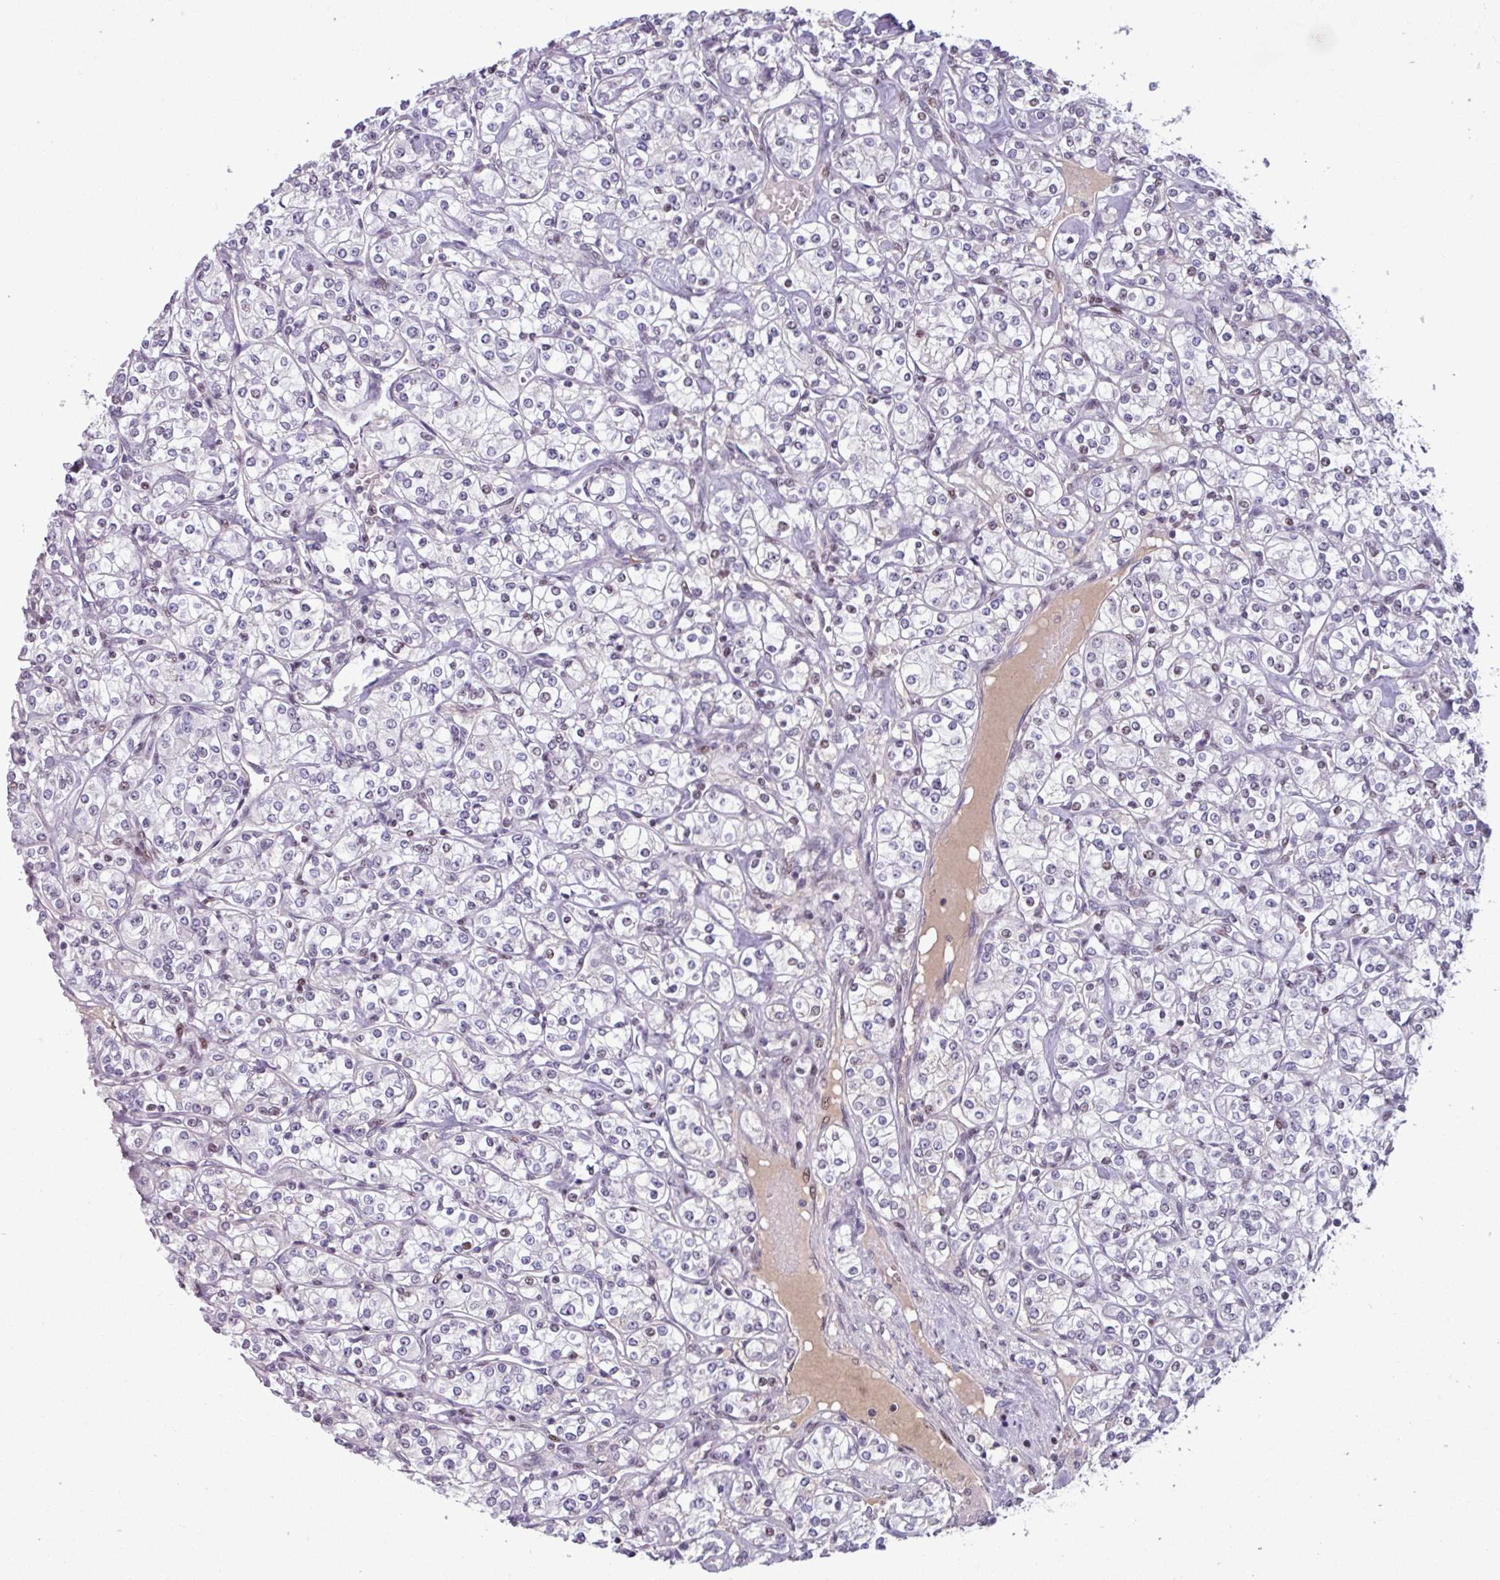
{"staining": {"intensity": "weak", "quantity": "<25%", "location": "nuclear"}, "tissue": "renal cancer", "cell_type": "Tumor cells", "image_type": "cancer", "snomed": [{"axis": "morphology", "description": "Adenocarcinoma, NOS"}, {"axis": "topography", "description": "Kidney"}], "caption": "High power microscopy histopathology image of an immunohistochemistry (IHC) micrograph of adenocarcinoma (renal), revealing no significant expression in tumor cells.", "gene": "ZNF575", "patient": {"sex": "male", "age": 77}}